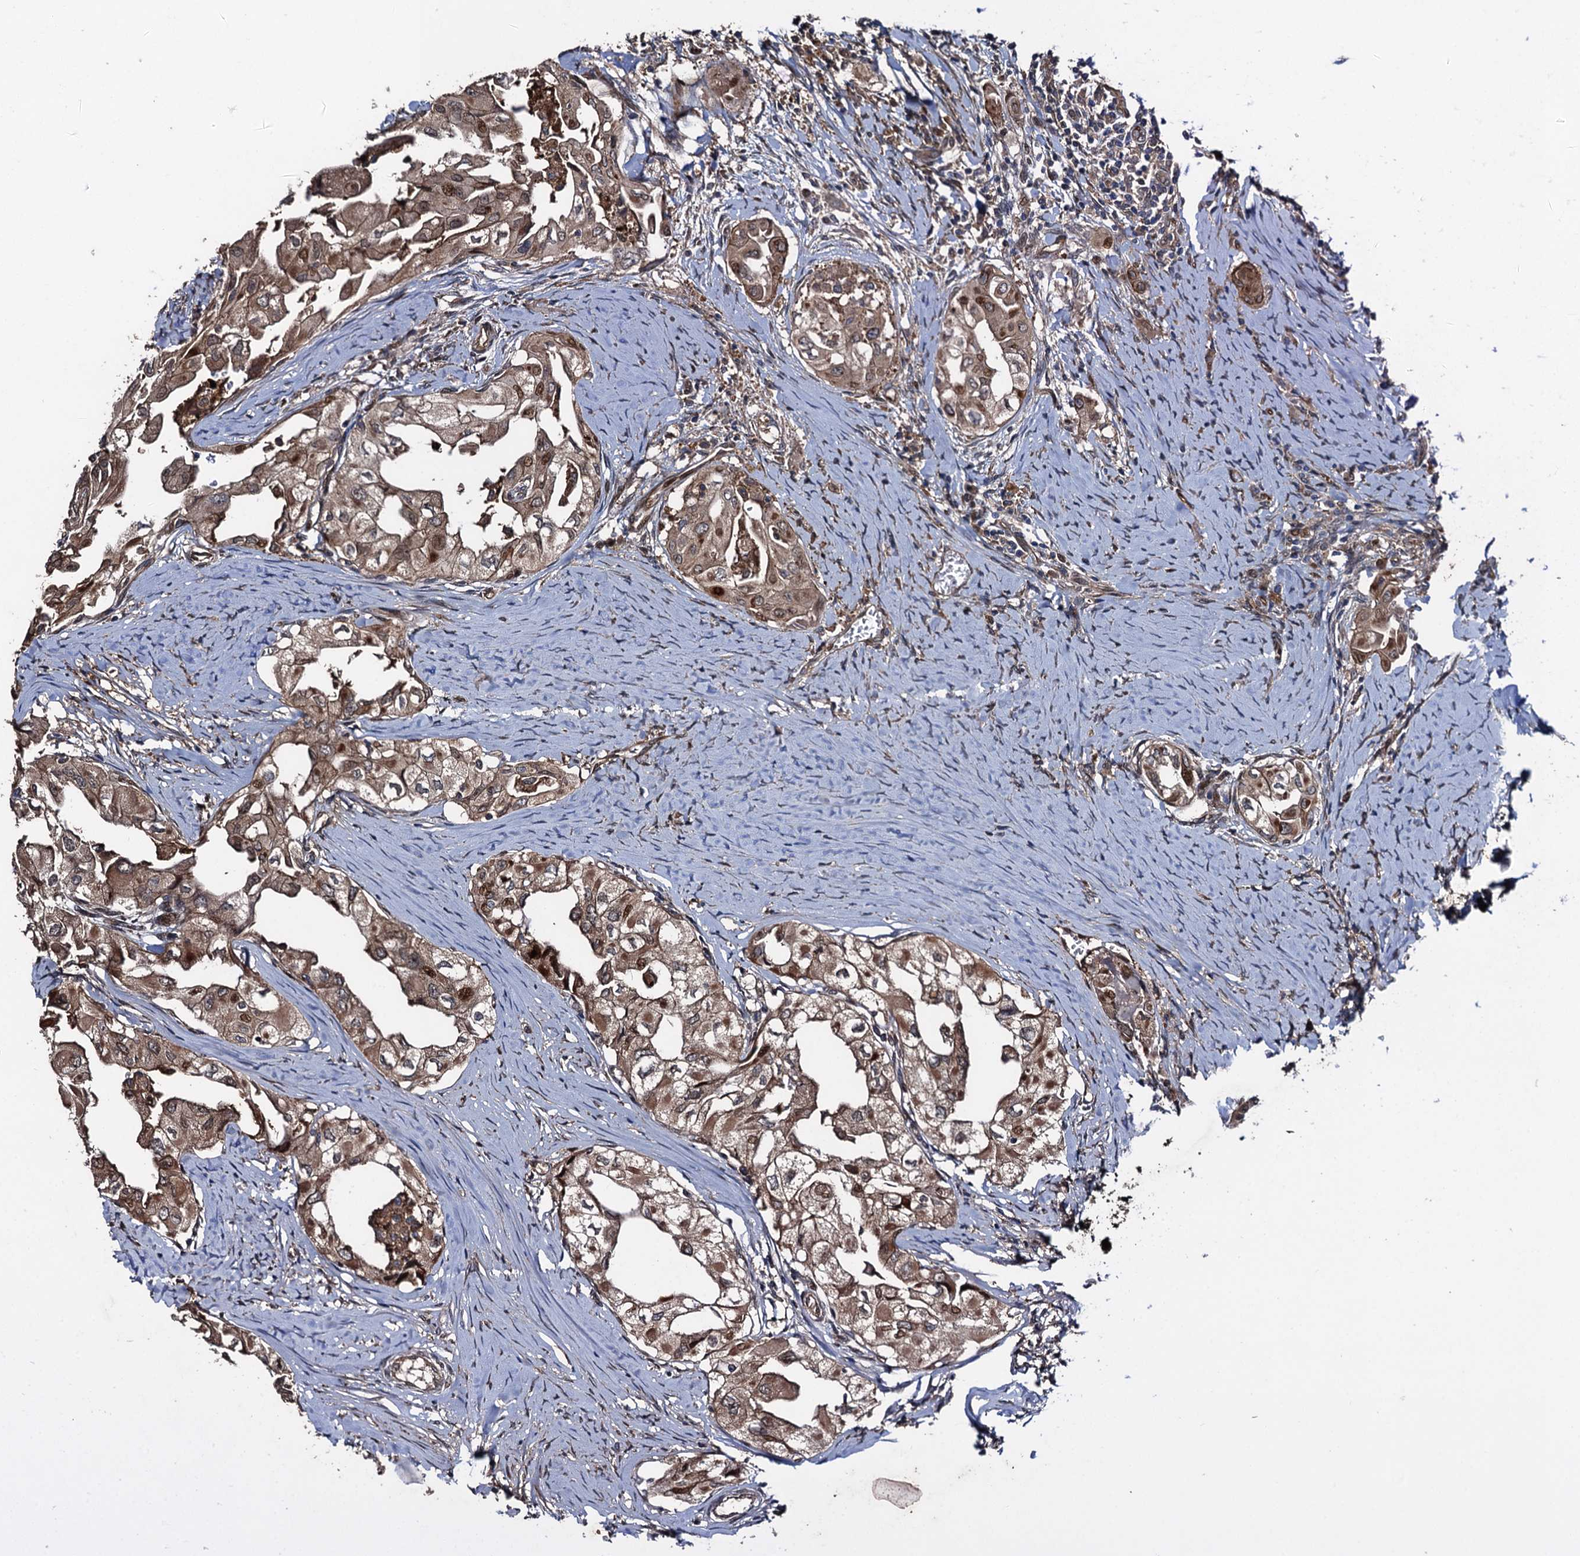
{"staining": {"intensity": "moderate", "quantity": ">75%", "location": "cytoplasmic/membranous,nuclear"}, "tissue": "thyroid cancer", "cell_type": "Tumor cells", "image_type": "cancer", "snomed": [{"axis": "morphology", "description": "Papillary adenocarcinoma, NOS"}, {"axis": "topography", "description": "Thyroid gland"}], "caption": "Immunohistochemistry (IHC) histopathology image of neoplastic tissue: human thyroid cancer (papillary adenocarcinoma) stained using immunohistochemistry demonstrates medium levels of moderate protein expression localized specifically in the cytoplasmic/membranous and nuclear of tumor cells, appearing as a cytoplasmic/membranous and nuclear brown color.", "gene": "RHOBTB1", "patient": {"sex": "female", "age": 59}}